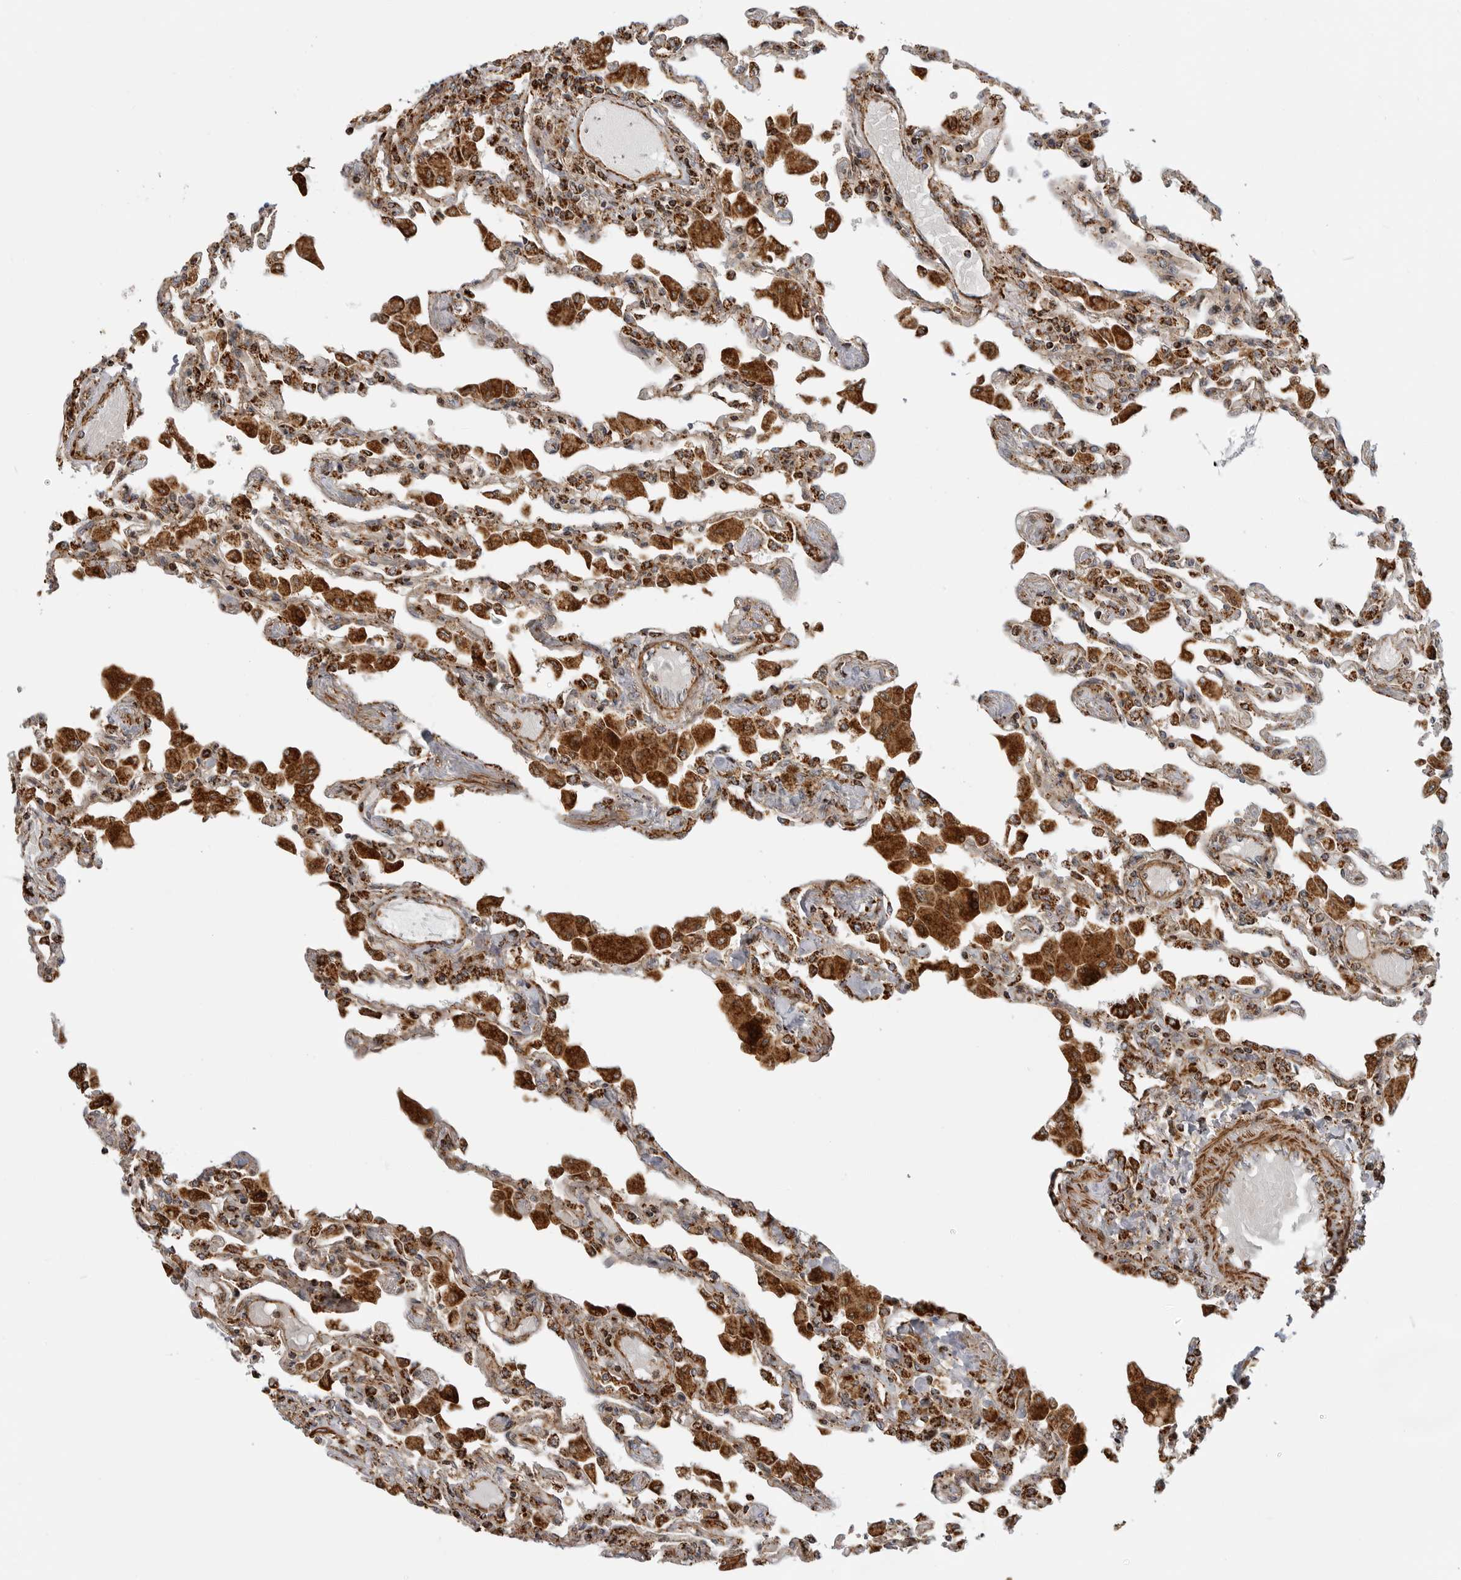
{"staining": {"intensity": "strong", "quantity": "25%-75%", "location": "cytoplasmic/membranous"}, "tissue": "lung", "cell_type": "Alveolar cells", "image_type": "normal", "snomed": [{"axis": "morphology", "description": "Normal tissue, NOS"}, {"axis": "topography", "description": "Bronchus"}, {"axis": "topography", "description": "Lung"}], "caption": "Immunohistochemical staining of normal human lung shows high levels of strong cytoplasmic/membranous staining in approximately 25%-75% of alveolar cells.", "gene": "BMP2K", "patient": {"sex": "female", "age": 49}}